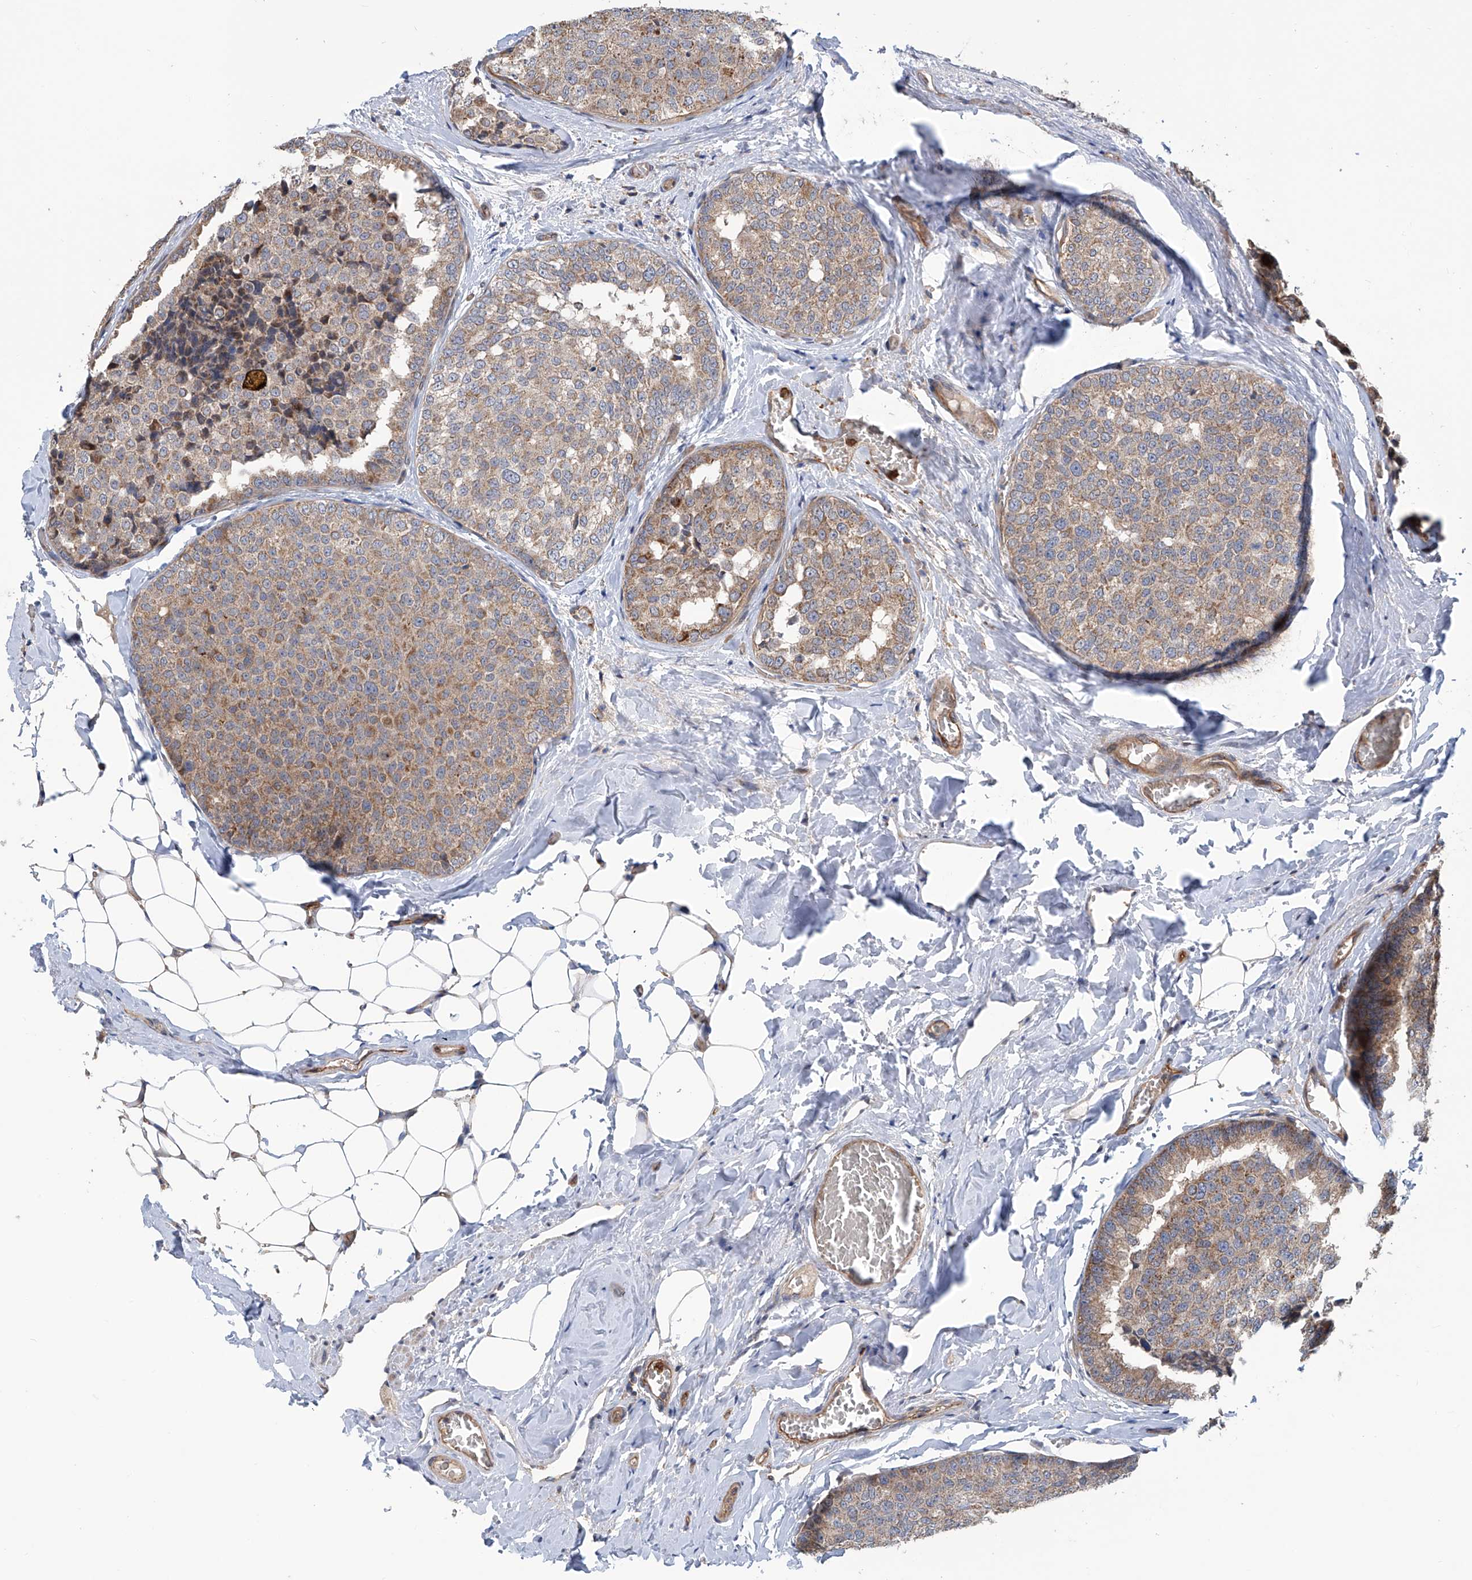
{"staining": {"intensity": "moderate", "quantity": ">75%", "location": "cytoplasmic/membranous"}, "tissue": "breast cancer", "cell_type": "Tumor cells", "image_type": "cancer", "snomed": [{"axis": "morphology", "description": "Normal tissue, NOS"}, {"axis": "morphology", "description": "Duct carcinoma"}, {"axis": "topography", "description": "Breast"}], "caption": "Human breast cancer (infiltrating ductal carcinoma) stained with a protein marker shows moderate staining in tumor cells.", "gene": "EIF2D", "patient": {"sex": "female", "age": 43}}